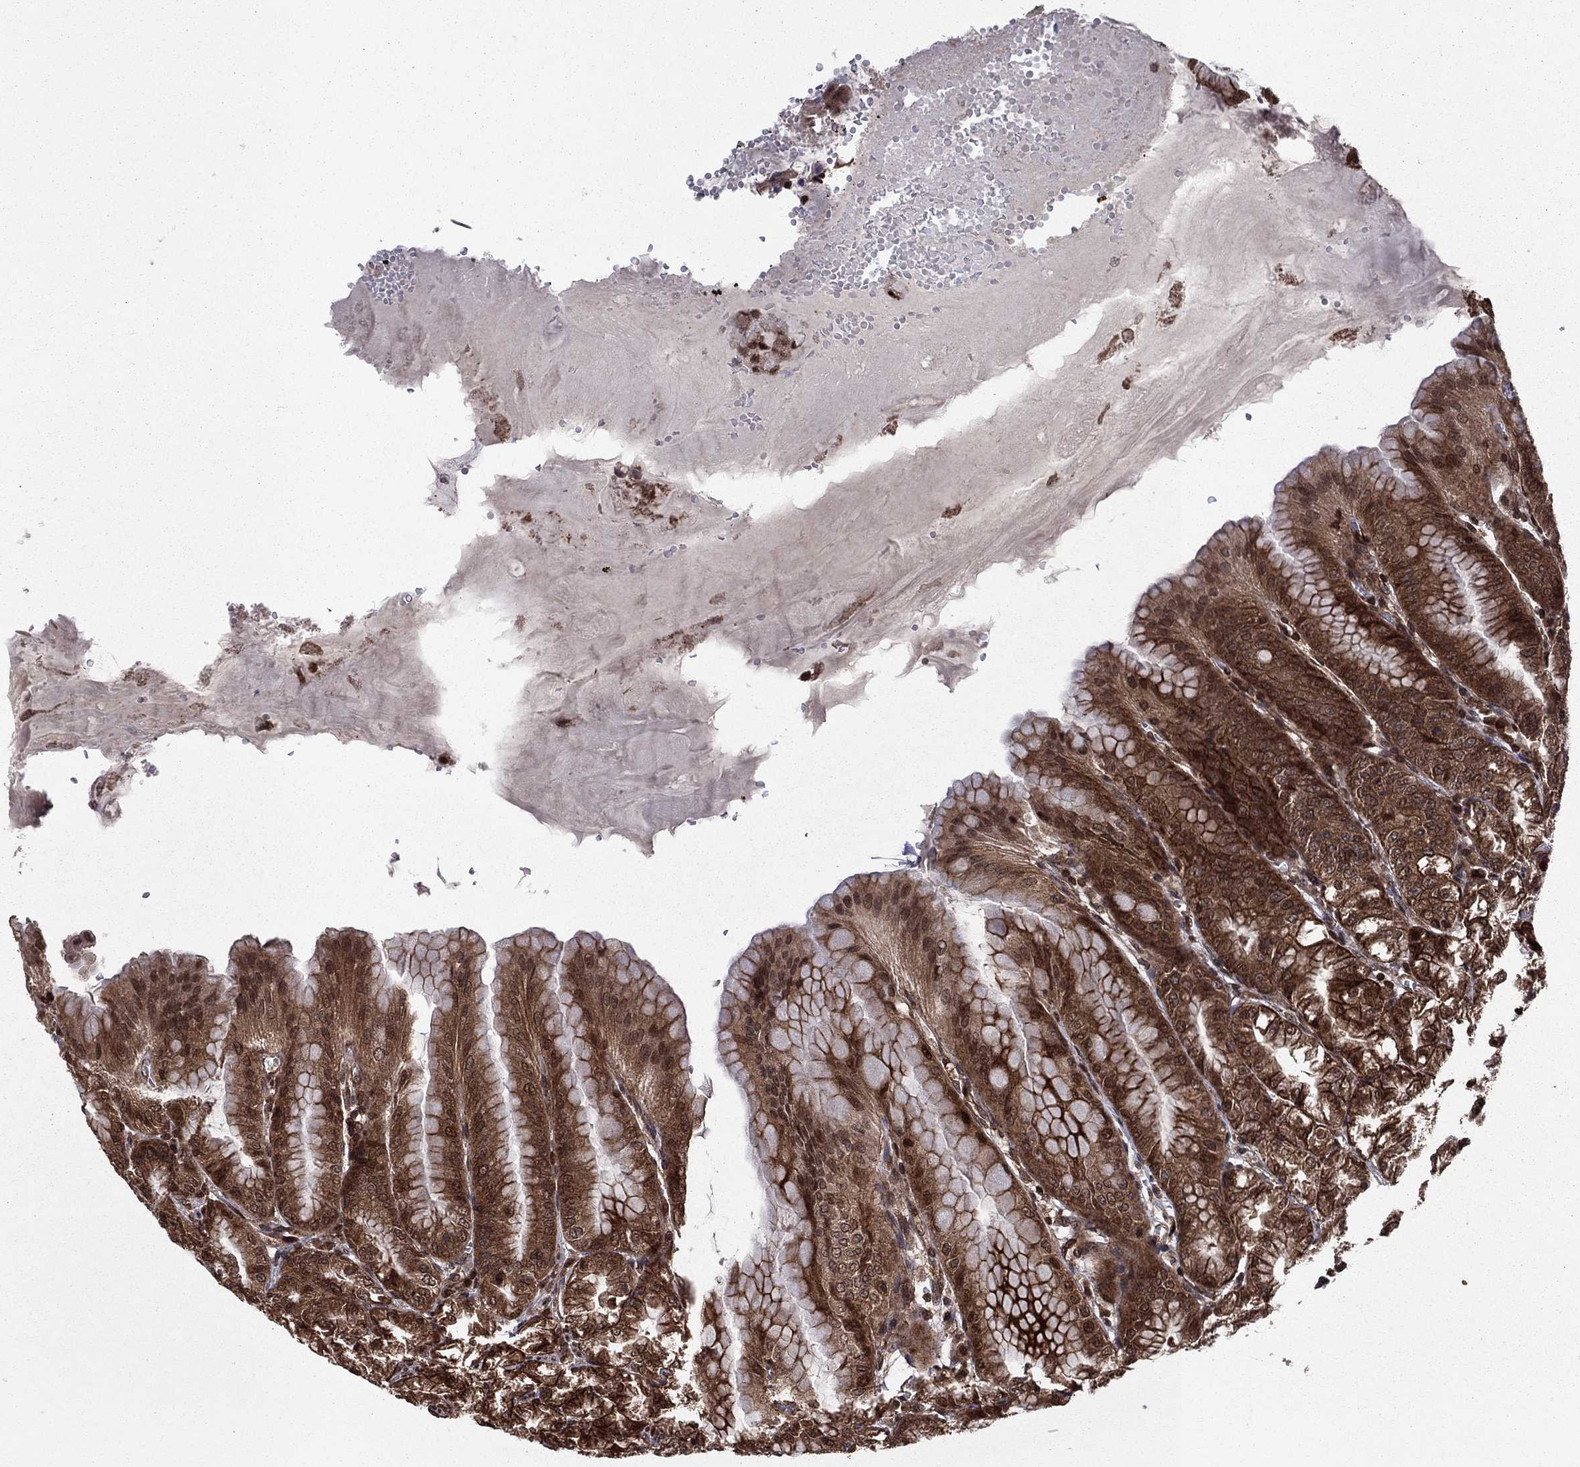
{"staining": {"intensity": "strong", "quantity": ">75%", "location": "cytoplasmic/membranous,nuclear"}, "tissue": "stomach", "cell_type": "Glandular cells", "image_type": "normal", "snomed": [{"axis": "morphology", "description": "Normal tissue, NOS"}, {"axis": "topography", "description": "Stomach"}], "caption": "Glandular cells display high levels of strong cytoplasmic/membranous,nuclear expression in approximately >75% of cells in unremarkable stomach.", "gene": "SSX2IP", "patient": {"sex": "male", "age": 71}}